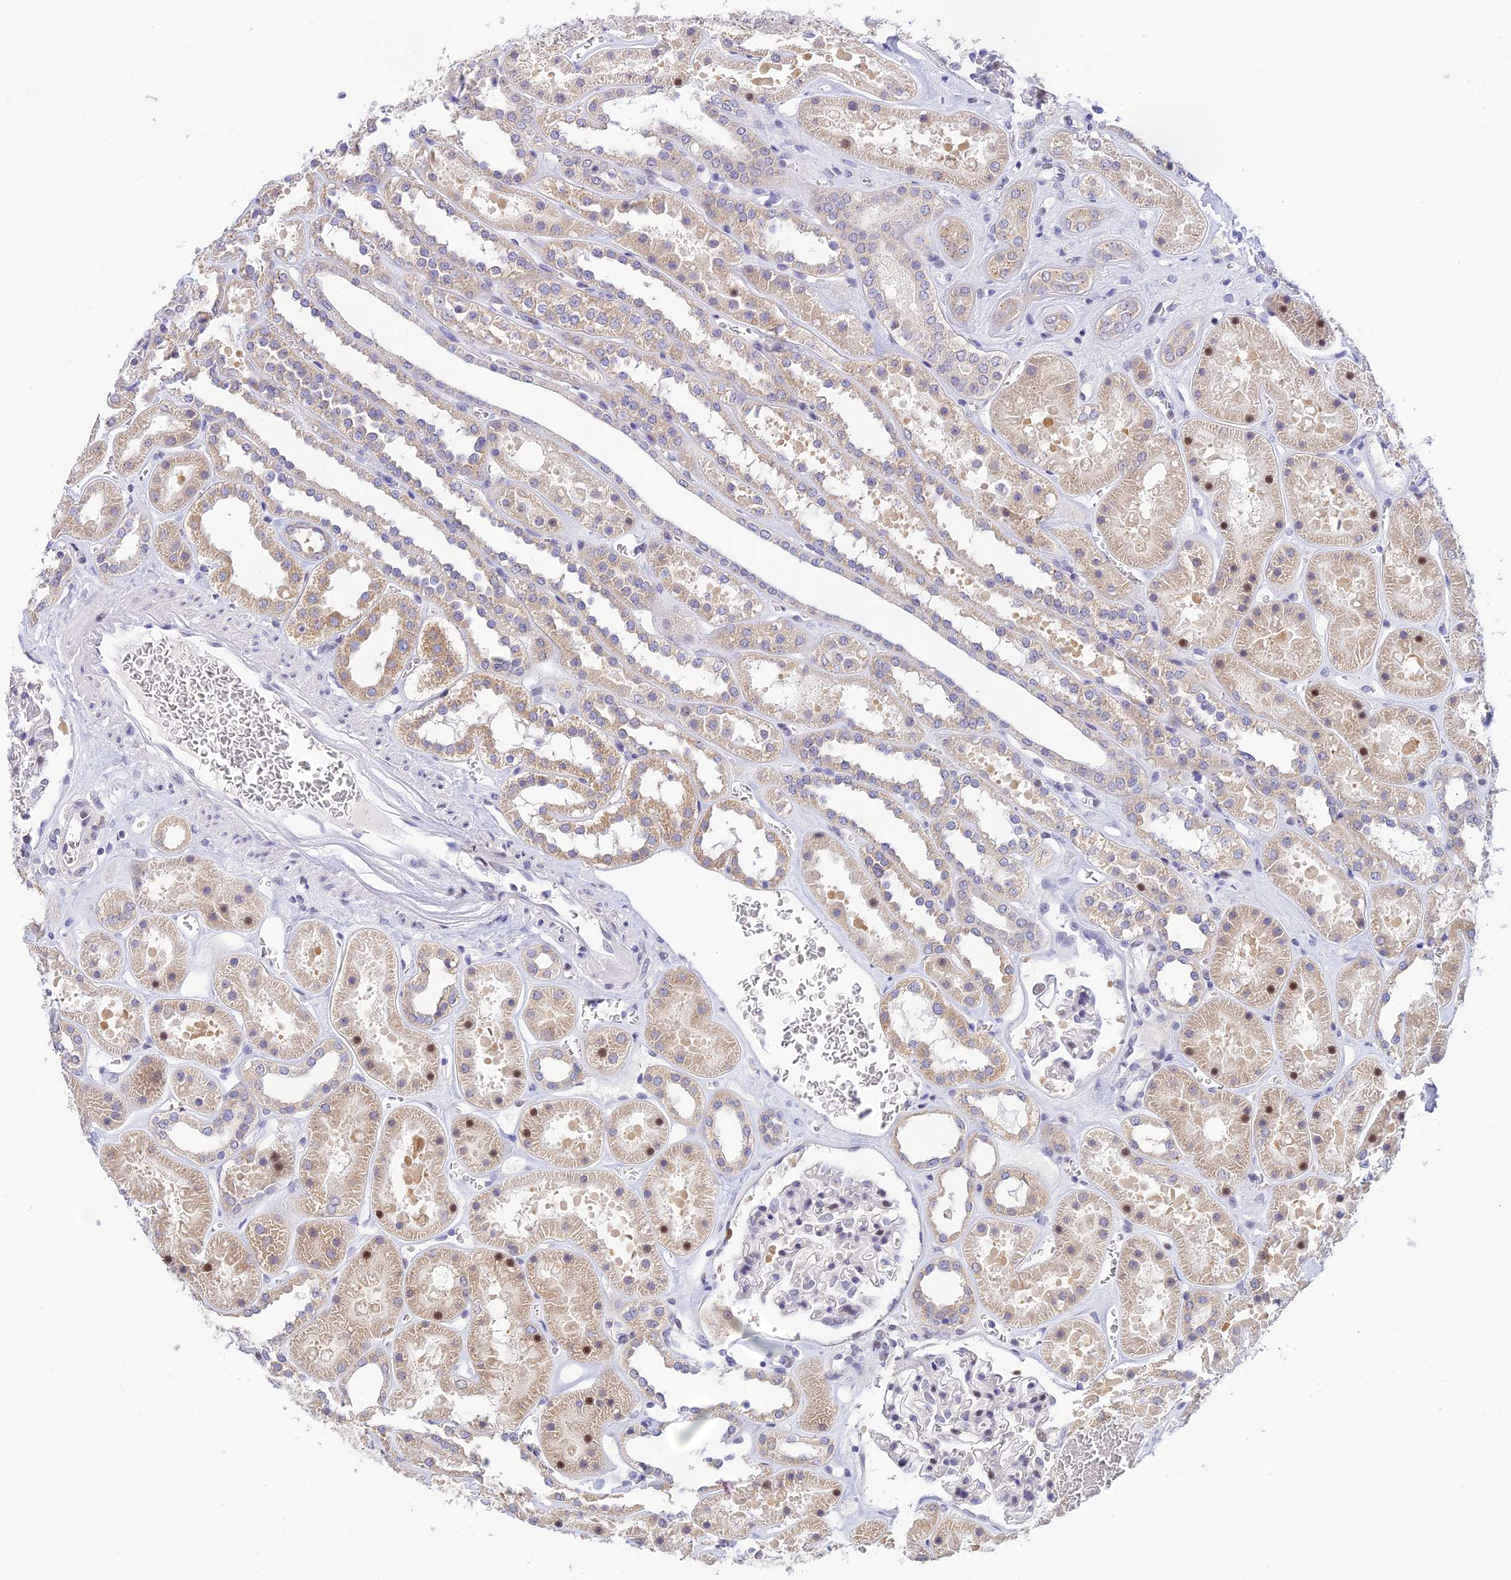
{"staining": {"intensity": "negative", "quantity": "none", "location": "none"}, "tissue": "kidney", "cell_type": "Cells in glomeruli", "image_type": "normal", "snomed": [{"axis": "morphology", "description": "Normal tissue, NOS"}, {"axis": "topography", "description": "Kidney"}], "caption": "High magnification brightfield microscopy of normal kidney stained with DAB (3,3'-diaminobenzidine) (brown) and counterstained with hematoxylin (blue): cells in glomeruli show no significant staining.", "gene": "INKA1", "patient": {"sex": "female", "age": 41}}